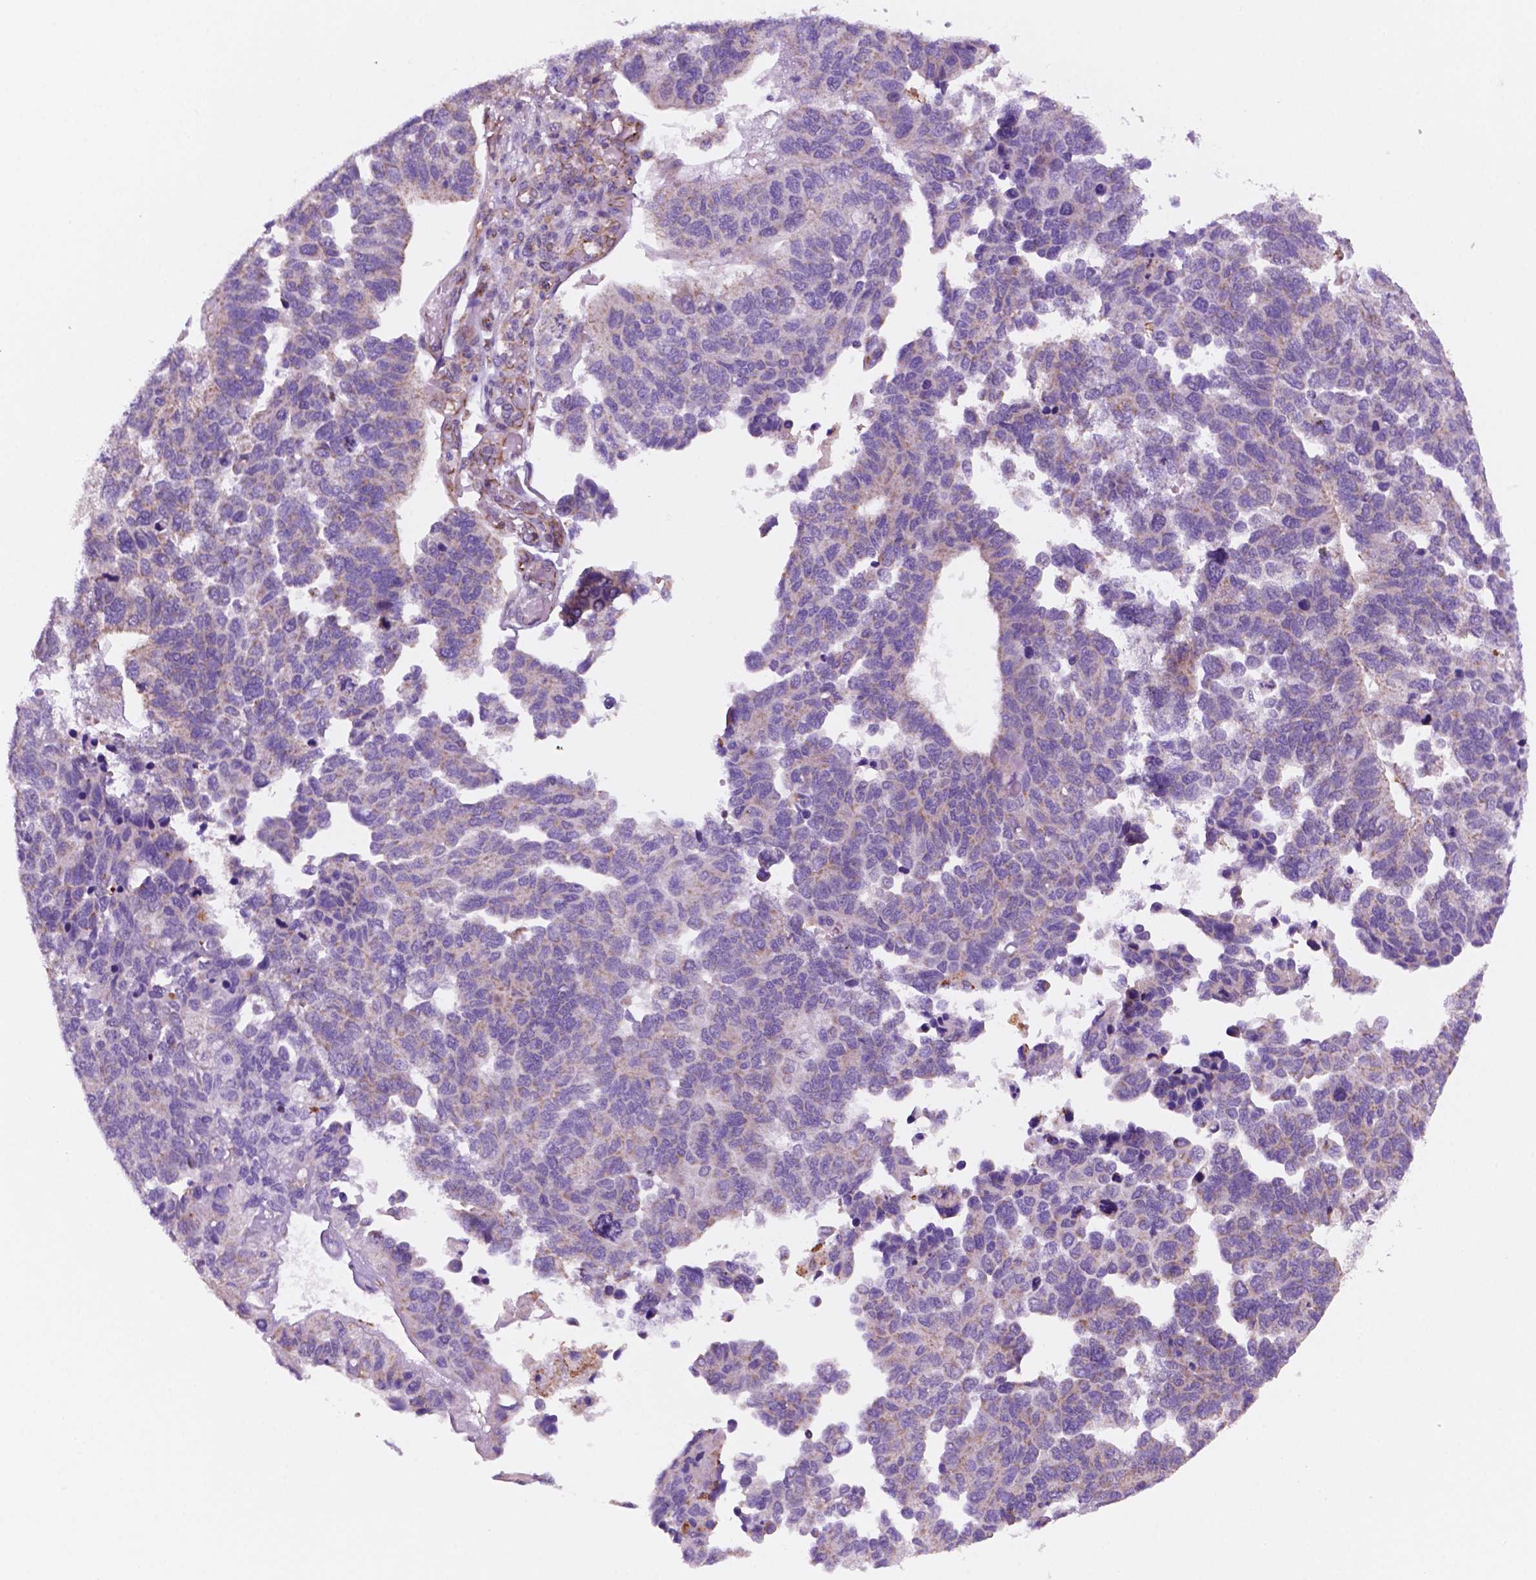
{"staining": {"intensity": "weak", "quantity": "25%-75%", "location": "cytoplasmic/membranous"}, "tissue": "ovarian cancer", "cell_type": "Tumor cells", "image_type": "cancer", "snomed": [{"axis": "morphology", "description": "Cystadenocarcinoma, serous, NOS"}, {"axis": "topography", "description": "Ovary"}], "caption": "Weak cytoplasmic/membranous staining is present in about 25%-75% of tumor cells in serous cystadenocarcinoma (ovarian).", "gene": "GEMIN4", "patient": {"sex": "female", "age": 64}}